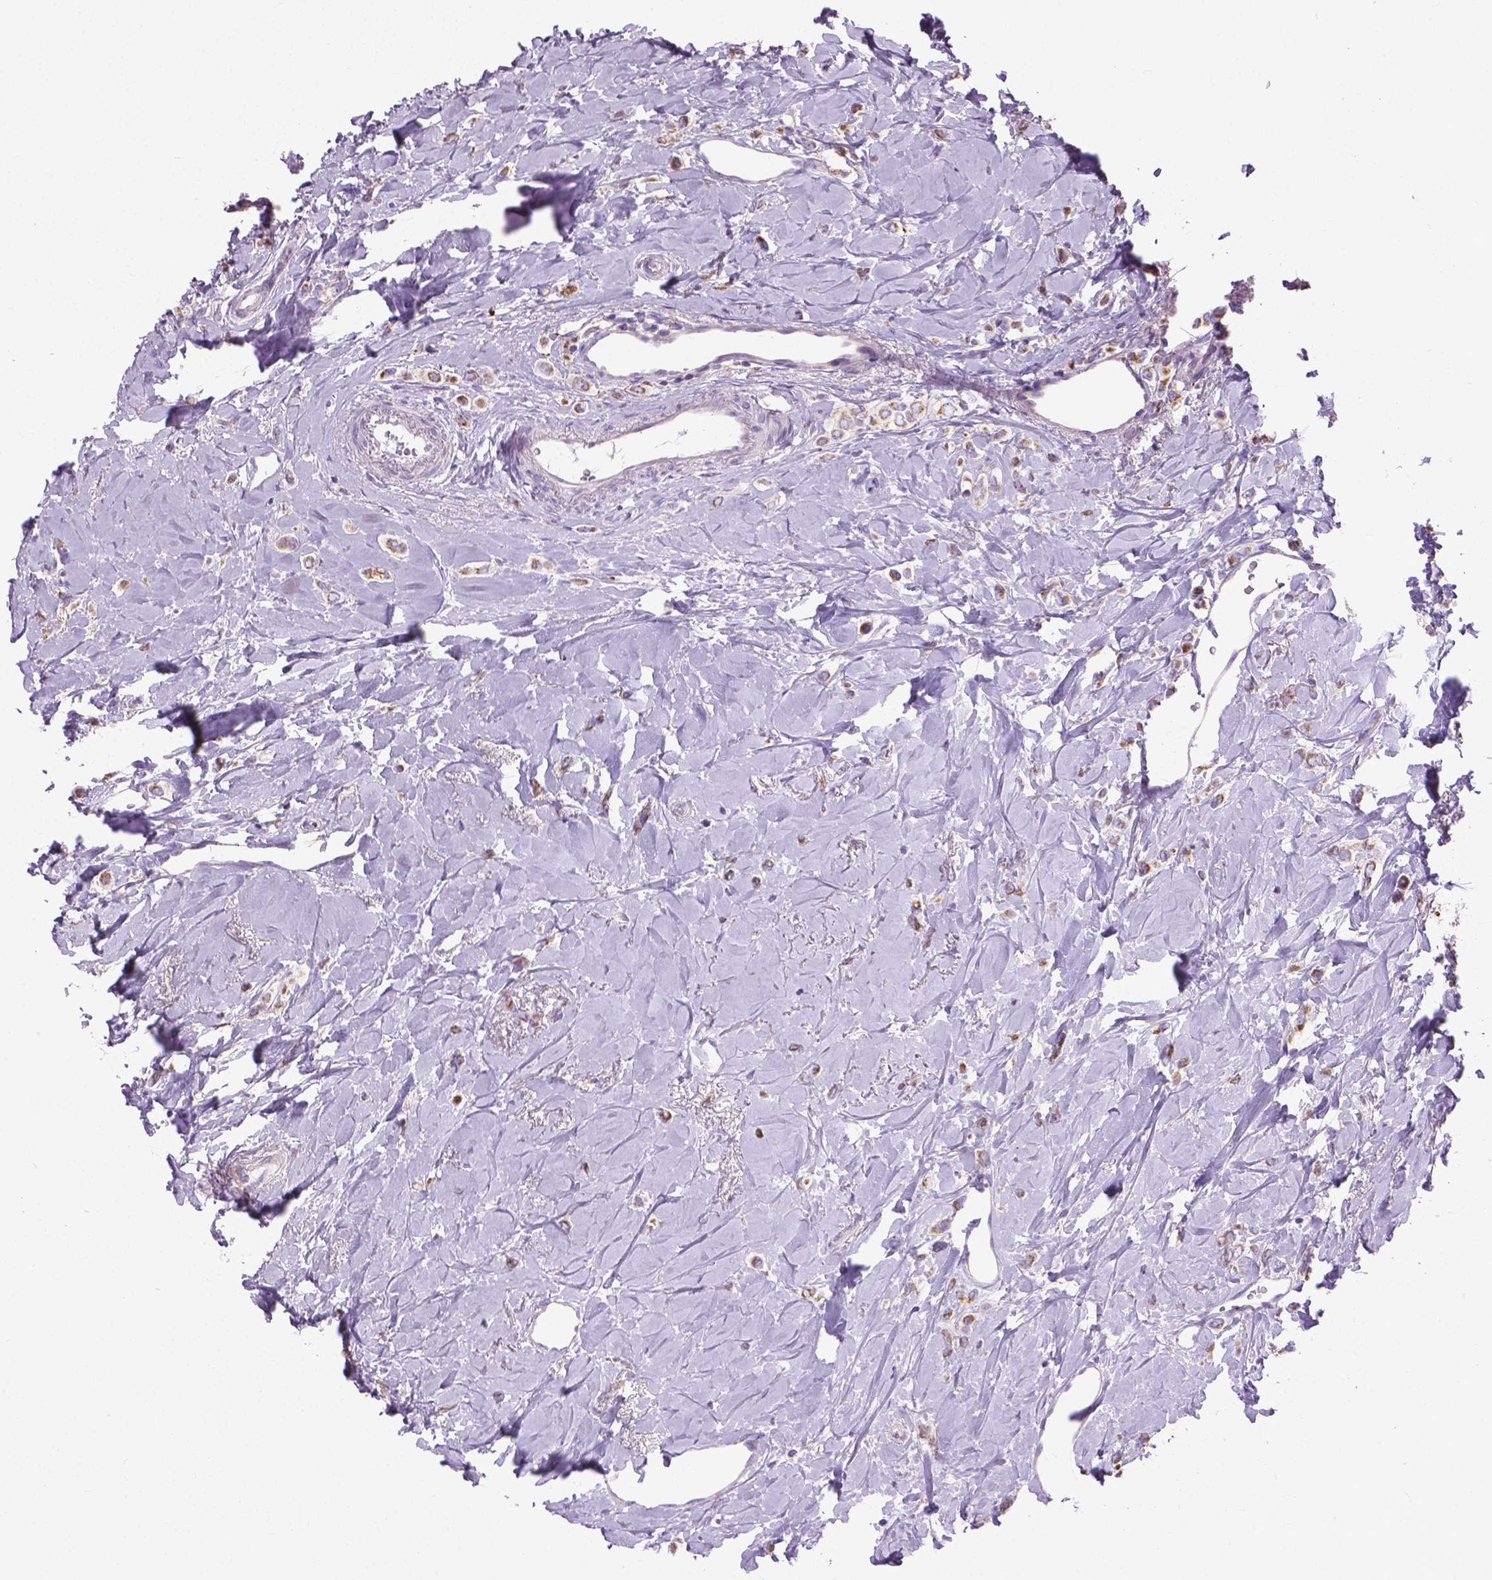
{"staining": {"intensity": "moderate", "quantity": ">75%", "location": "cytoplasmic/membranous"}, "tissue": "breast cancer", "cell_type": "Tumor cells", "image_type": "cancer", "snomed": [{"axis": "morphology", "description": "Lobular carcinoma"}, {"axis": "topography", "description": "Breast"}], "caption": "A brown stain labels moderate cytoplasmic/membranous positivity of a protein in human breast cancer tumor cells.", "gene": "VDAC1", "patient": {"sex": "female", "age": 66}}